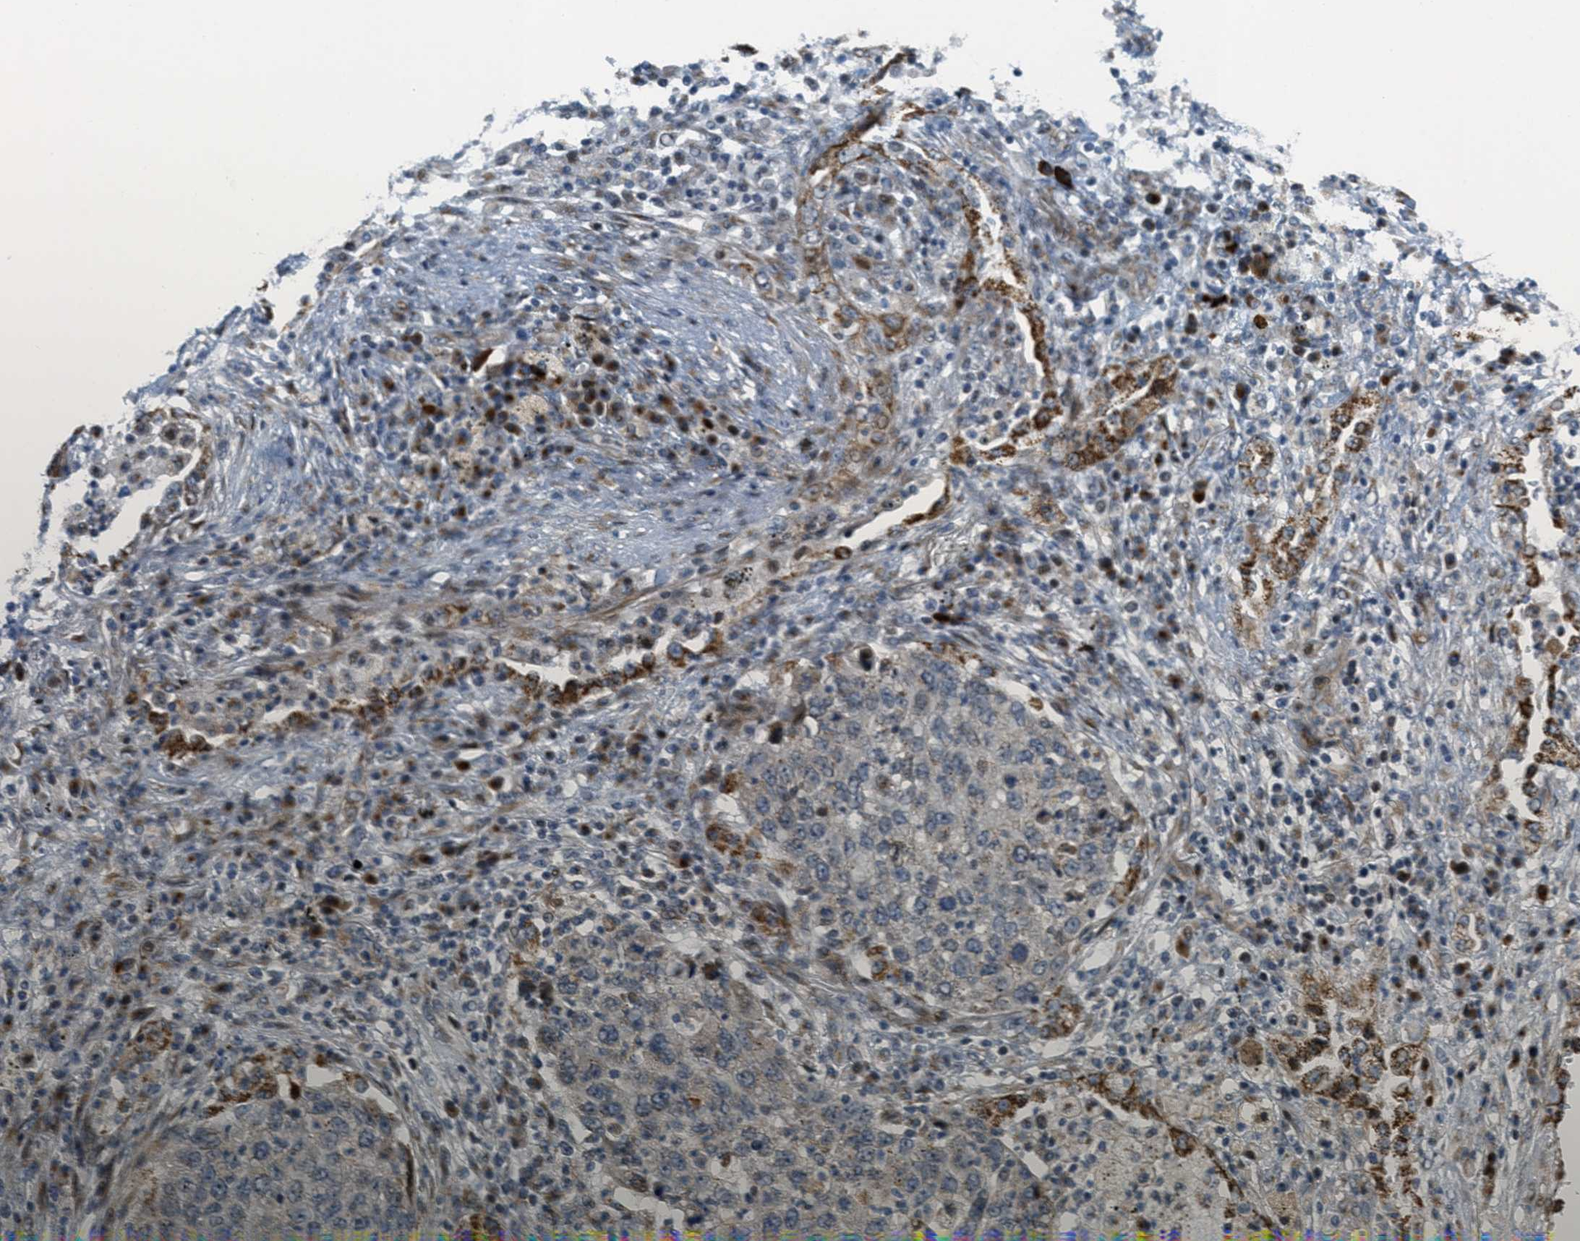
{"staining": {"intensity": "weak", "quantity": "<25%", "location": "cytoplasmic/membranous"}, "tissue": "lung cancer", "cell_type": "Tumor cells", "image_type": "cancer", "snomed": [{"axis": "morphology", "description": "Squamous cell carcinoma, NOS"}, {"axis": "topography", "description": "Lung"}], "caption": "This histopathology image is of lung squamous cell carcinoma stained with immunohistochemistry to label a protein in brown with the nuclei are counter-stained blue. There is no positivity in tumor cells.", "gene": "ZFPL1", "patient": {"sex": "female", "age": 63}}